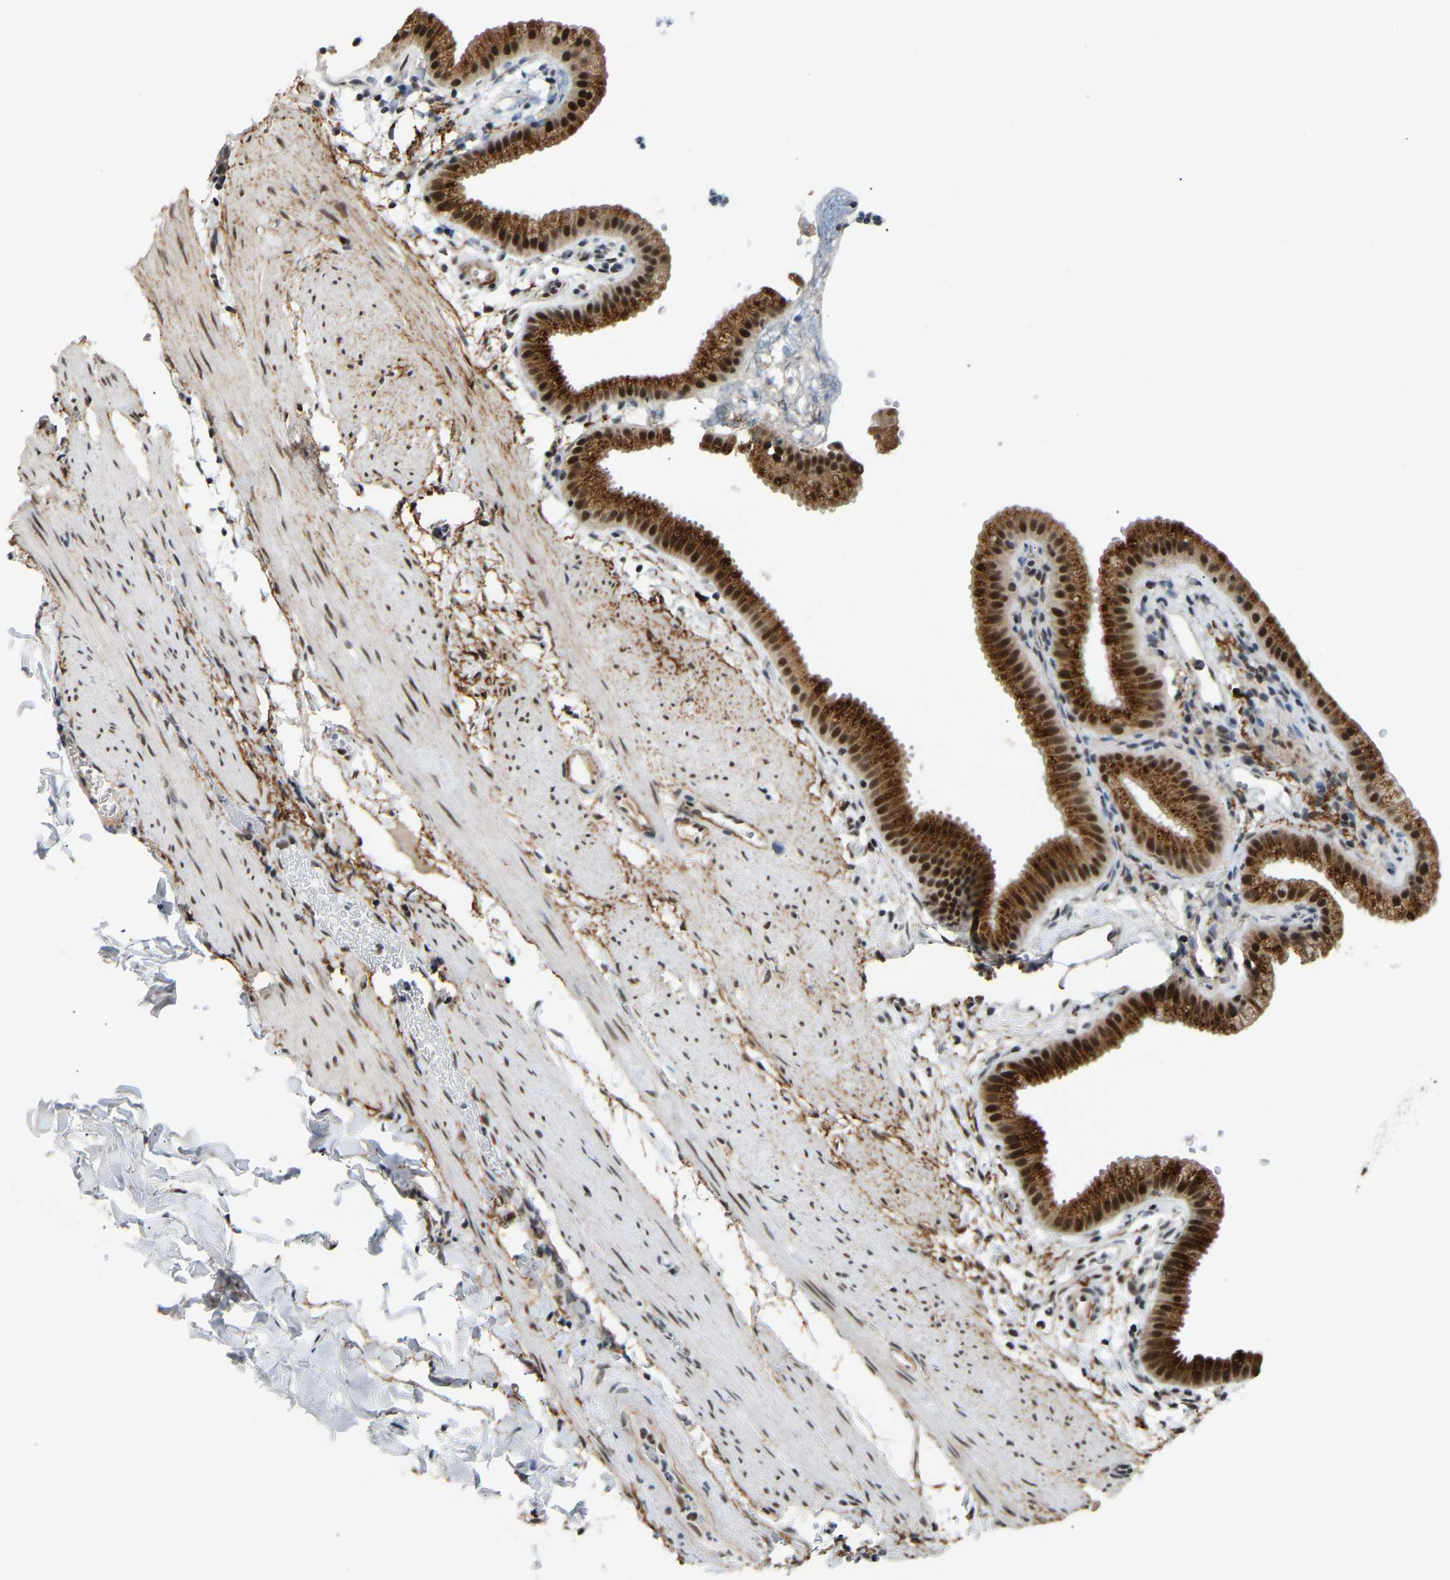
{"staining": {"intensity": "strong", "quantity": ">75%", "location": "cytoplasmic/membranous,nuclear"}, "tissue": "gallbladder", "cell_type": "Glandular cells", "image_type": "normal", "snomed": [{"axis": "morphology", "description": "Normal tissue, NOS"}, {"axis": "topography", "description": "Gallbladder"}], "caption": "Glandular cells exhibit high levels of strong cytoplasmic/membranous,nuclear expression in about >75% of cells in benign human gallbladder.", "gene": "RBM15", "patient": {"sex": "female", "age": 64}}